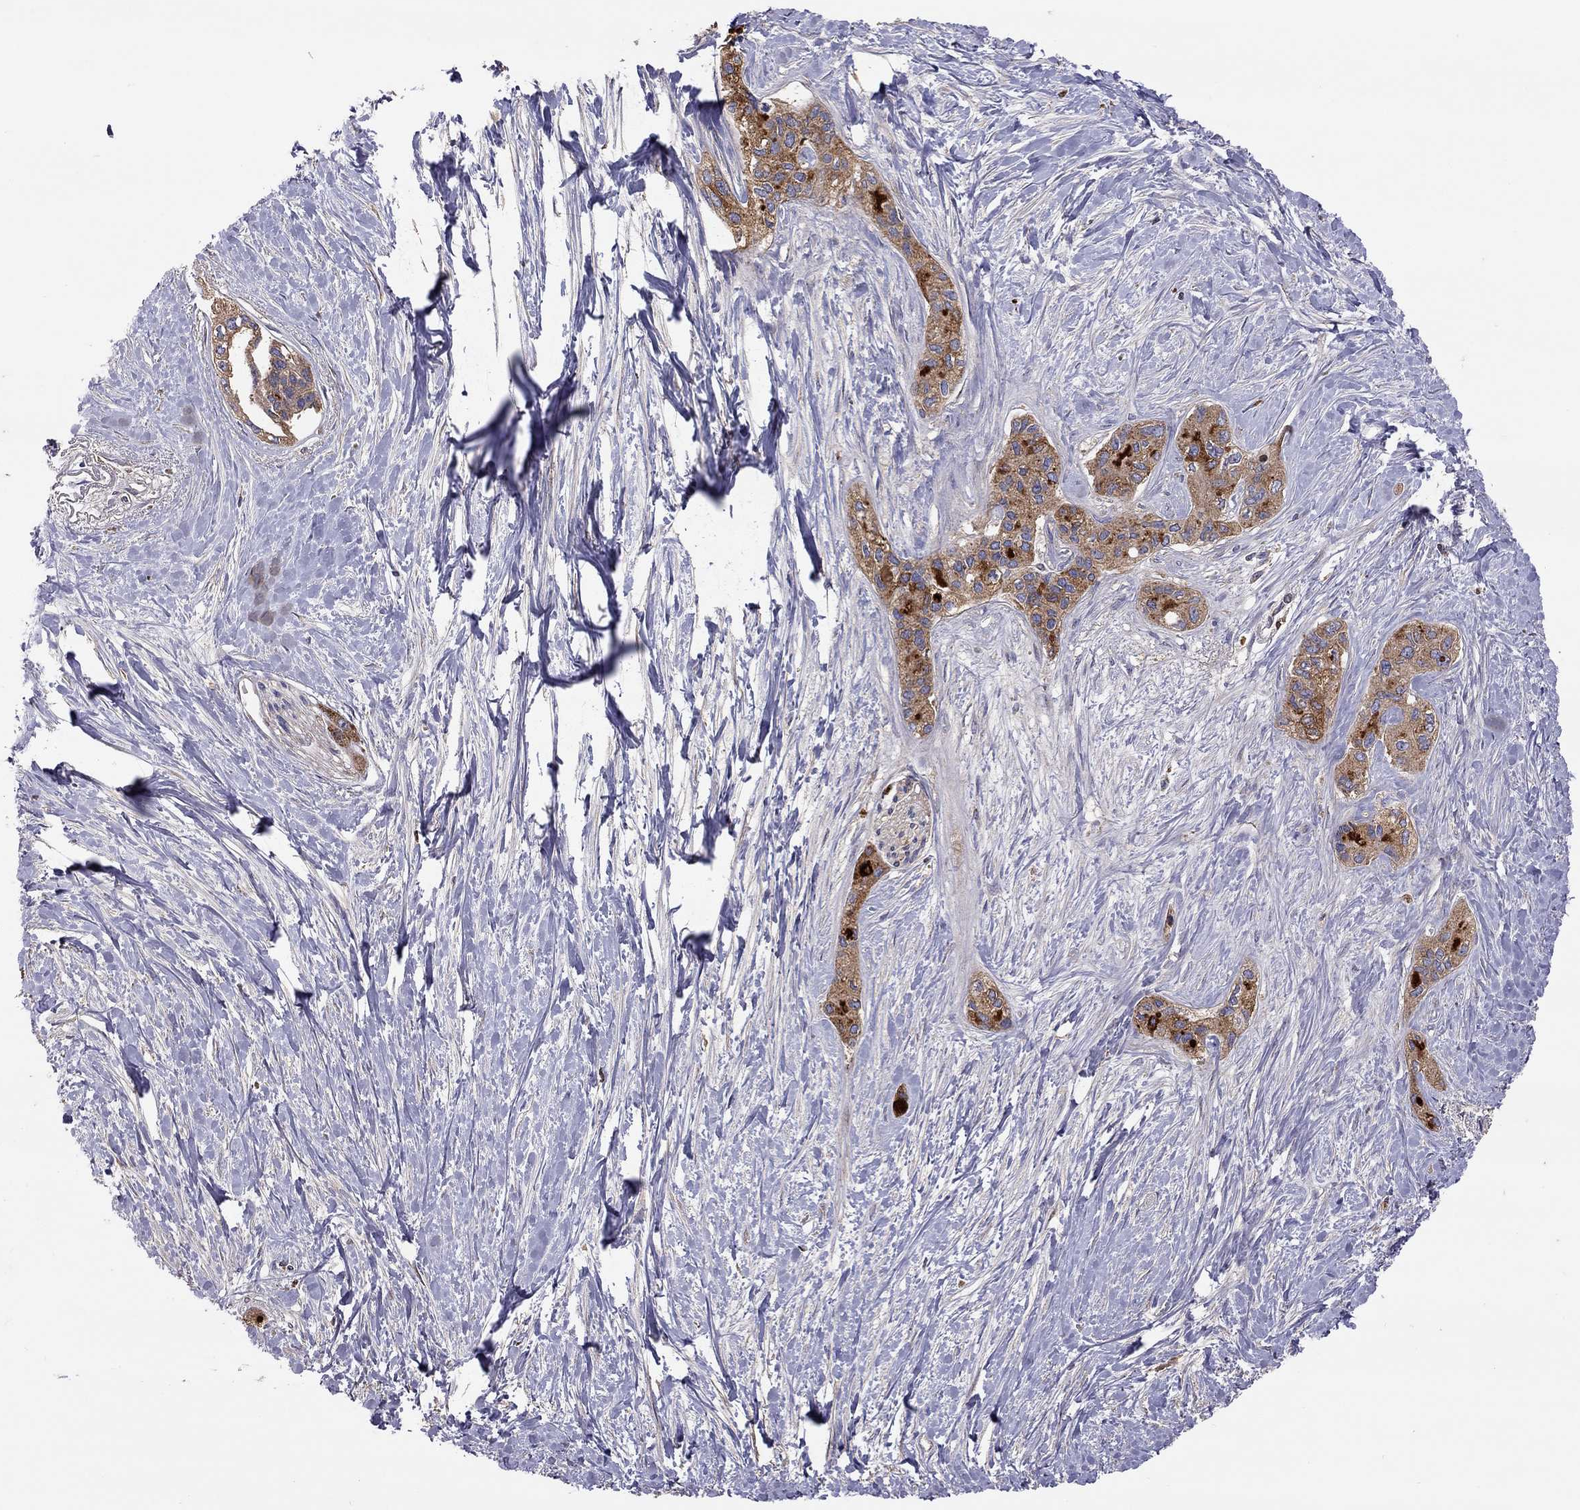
{"staining": {"intensity": "moderate", "quantity": ">75%", "location": "cytoplasmic/membranous"}, "tissue": "pancreatic cancer", "cell_type": "Tumor cells", "image_type": "cancer", "snomed": [{"axis": "morphology", "description": "Adenocarcinoma, NOS"}, {"axis": "topography", "description": "Pancreas"}], "caption": "IHC of human adenocarcinoma (pancreatic) exhibits medium levels of moderate cytoplasmic/membranous staining in approximately >75% of tumor cells.", "gene": "SERPINA3", "patient": {"sex": "female", "age": 50}}